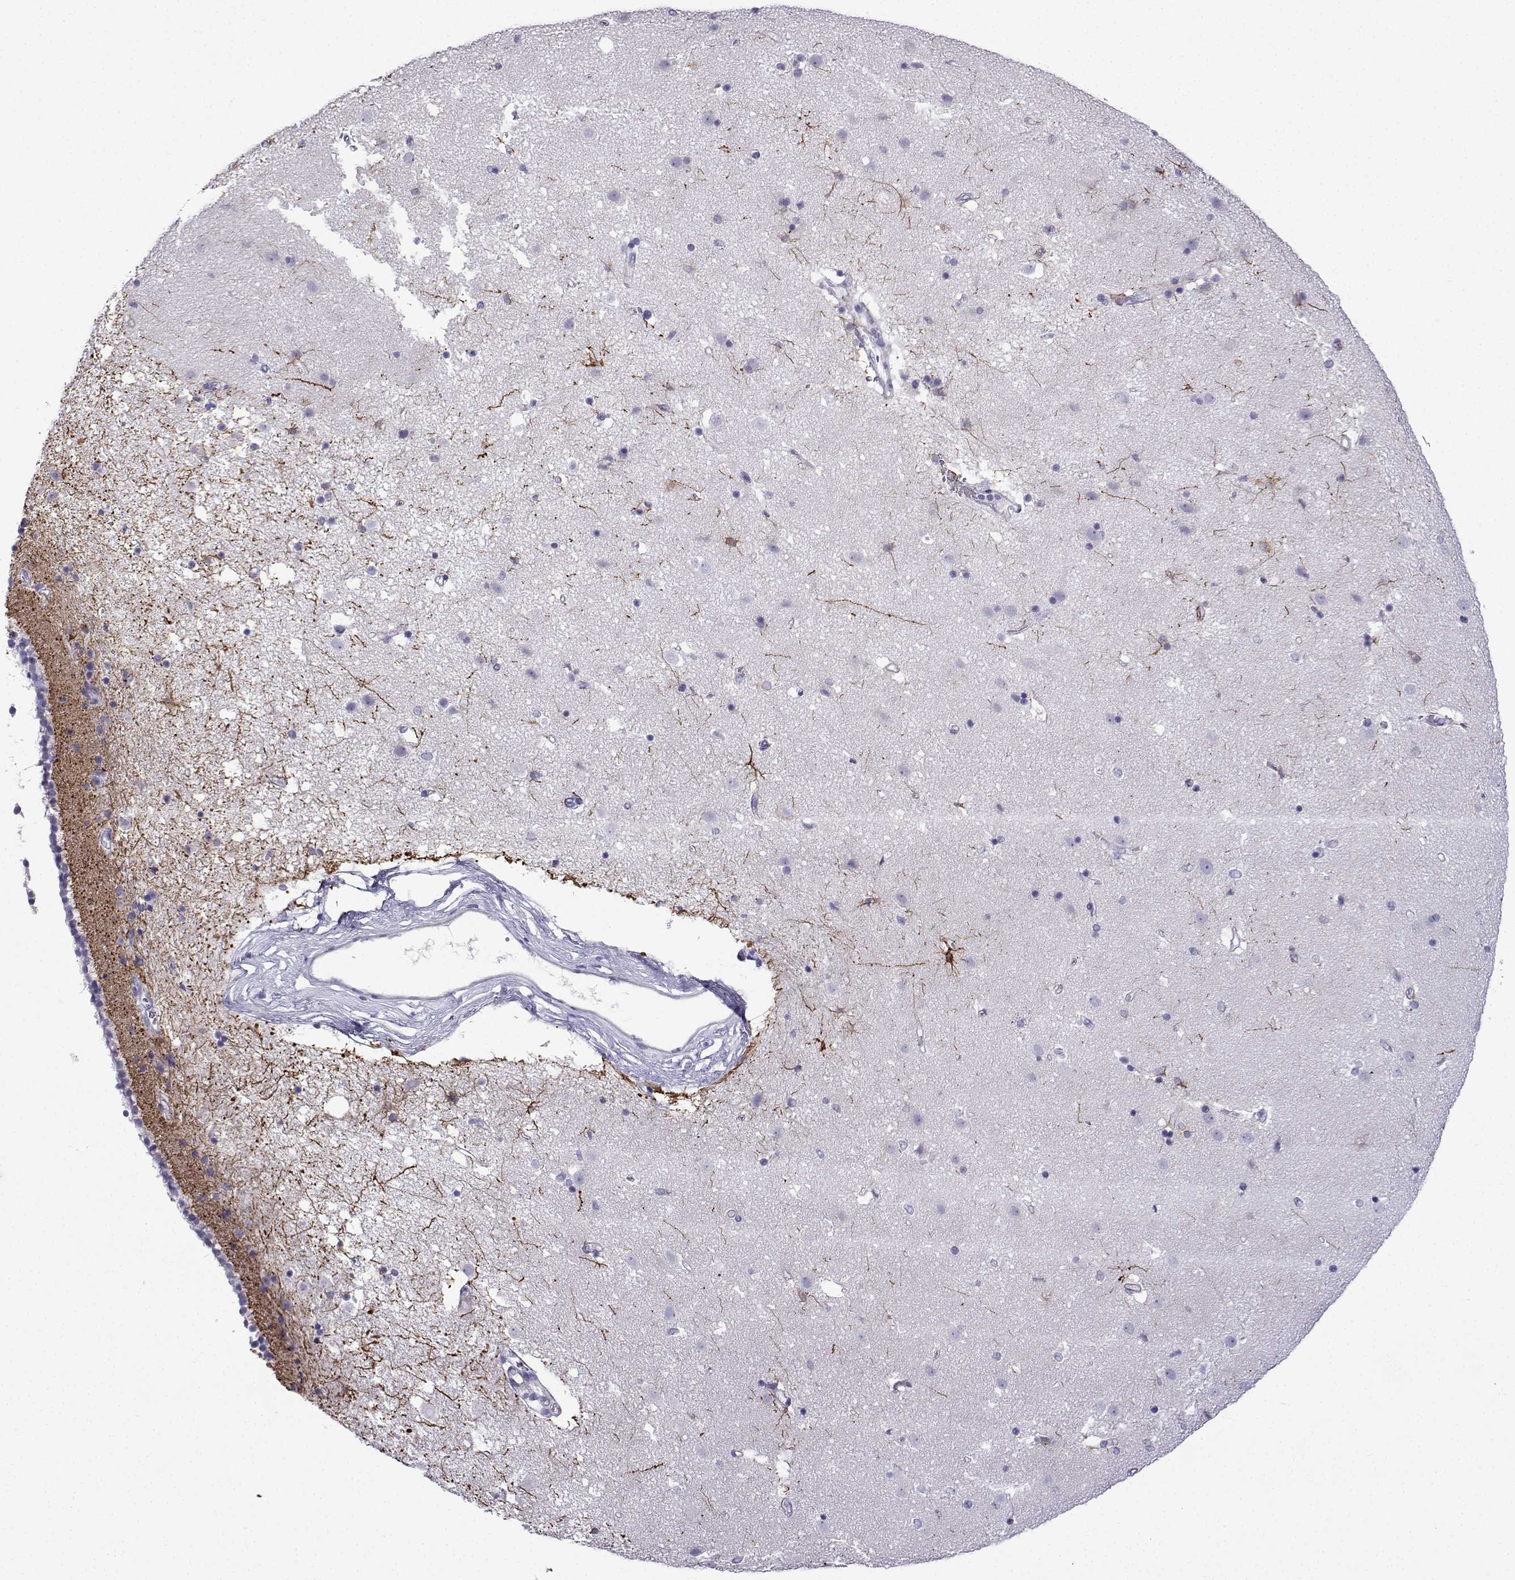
{"staining": {"intensity": "negative", "quantity": "none", "location": "none"}, "tissue": "caudate", "cell_type": "Glial cells", "image_type": "normal", "snomed": [{"axis": "morphology", "description": "Normal tissue, NOS"}, {"axis": "topography", "description": "Lateral ventricle wall"}], "caption": "Immunohistochemistry of unremarkable caudate shows no staining in glial cells.", "gene": "KCNF1", "patient": {"sex": "female", "age": 71}}